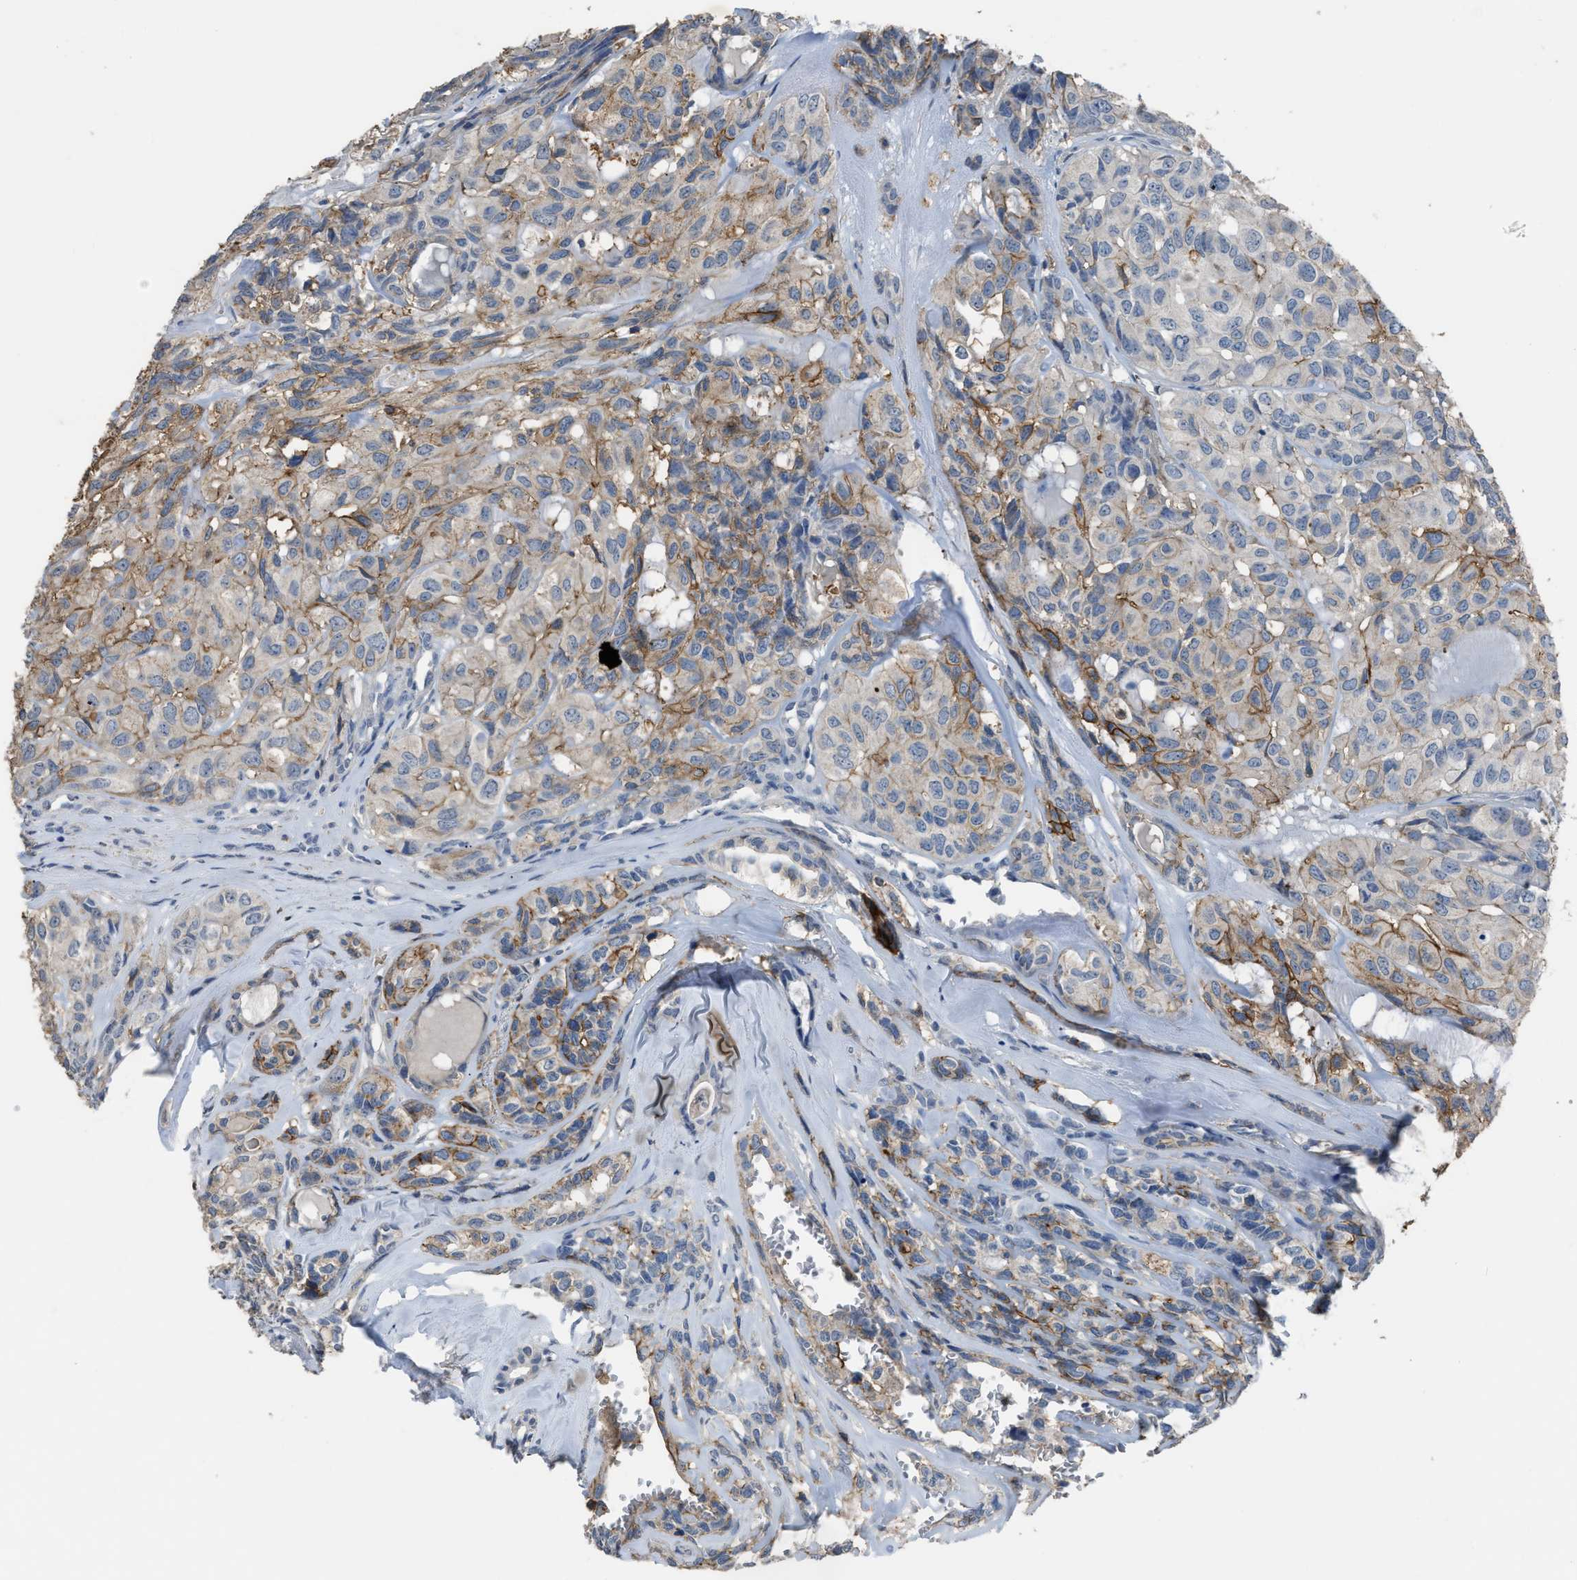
{"staining": {"intensity": "moderate", "quantity": ">75%", "location": "cytoplasmic/membranous"}, "tissue": "head and neck cancer", "cell_type": "Tumor cells", "image_type": "cancer", "snomed": [{"axis": "morphology", "description": "Adenocarcinoma, NOS"}, {"axis": "topography", "description": "Salivary gland, NOS"}, {"axis": "topography", "description": "Head-Neck"}], "caption": "Adenocarcinoma (head and neck) tissue reveals moderate cytoplasmic/membranous staining in approximately >75% of tumor cells, visualized by immunohistochemistry. The protein of interest is shown in brown color, while the nuclei are stained blue.", "gene": "OR51E1", "patient": {"sex": "female", "age": 76}}